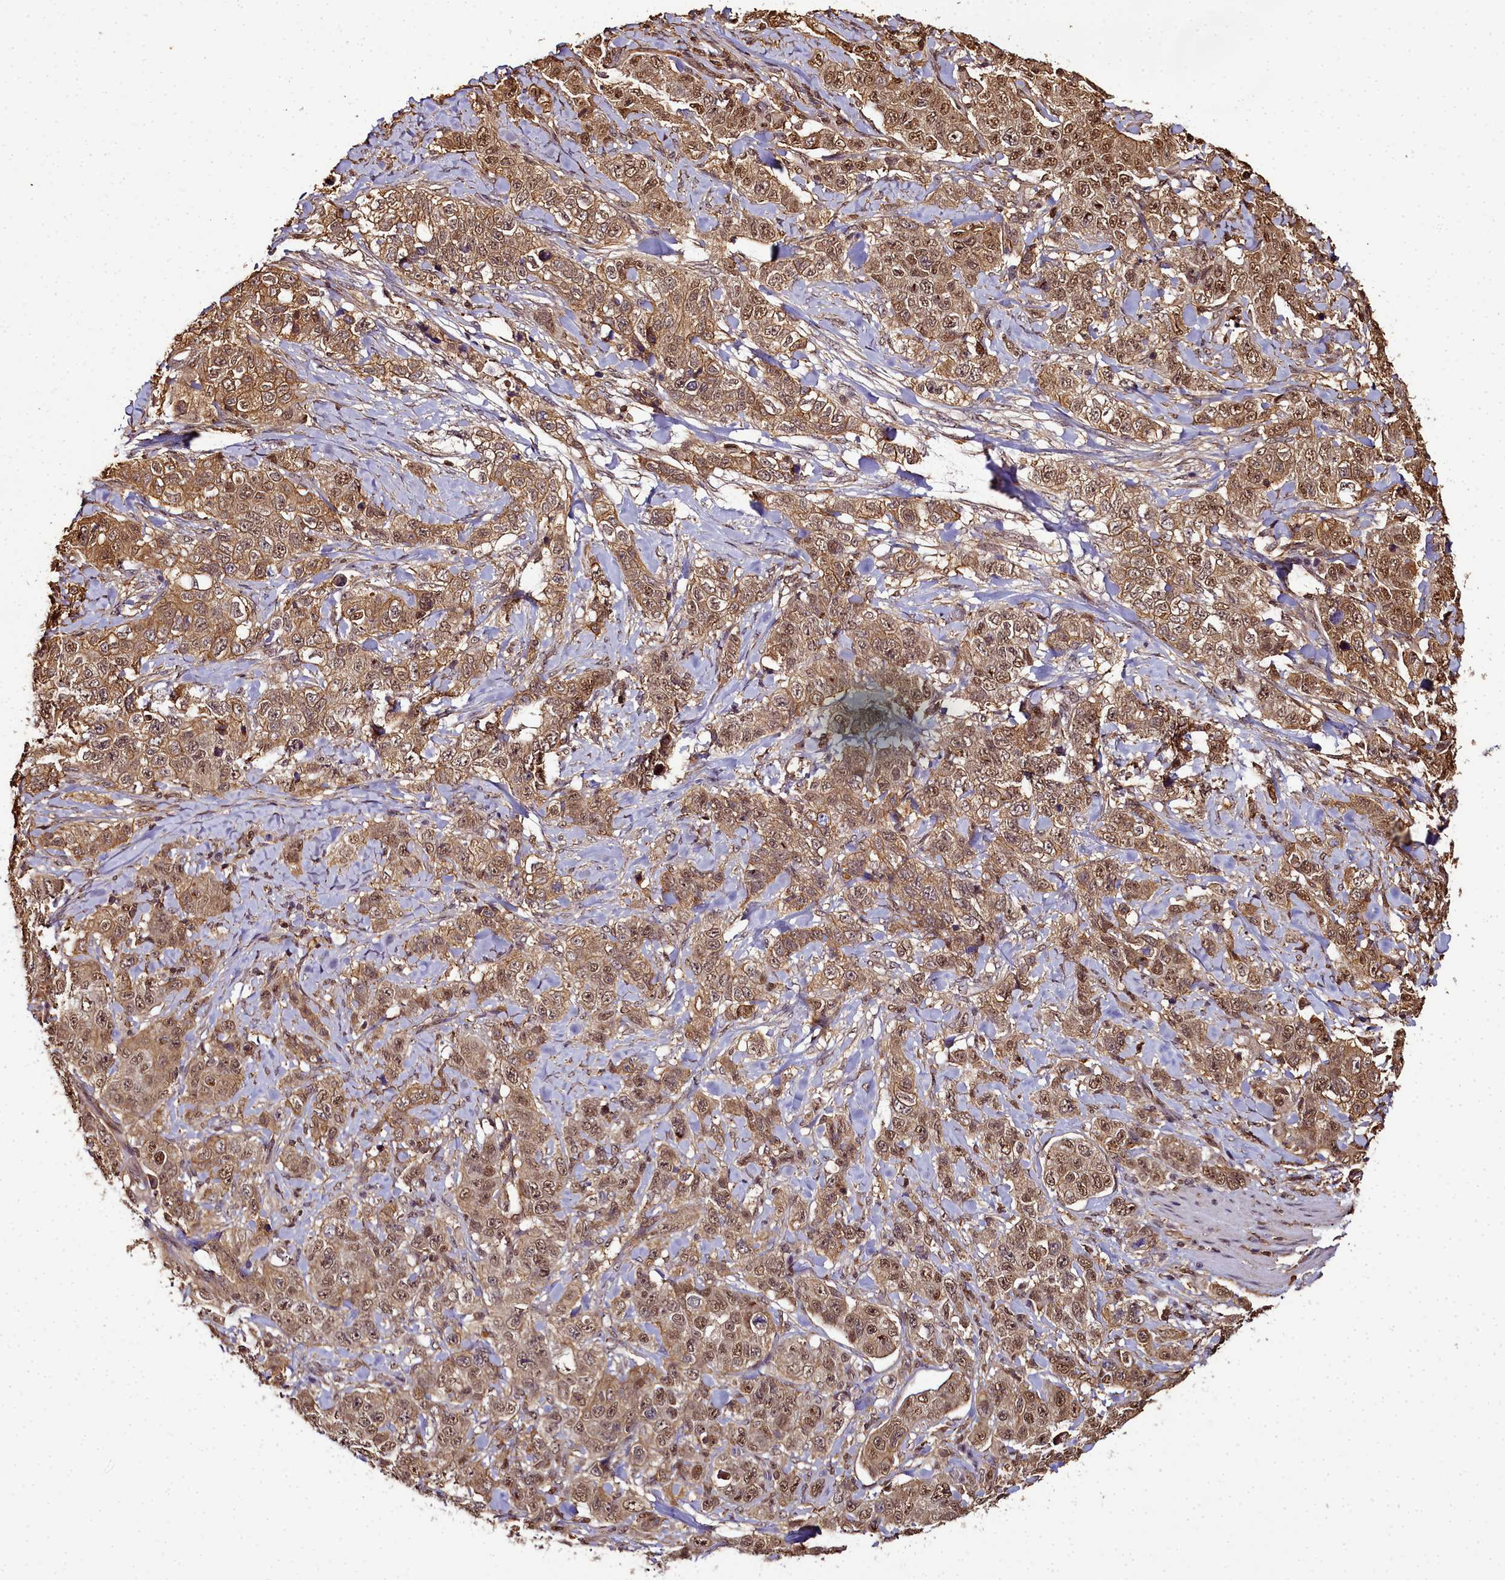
{"staining": {"intensity": "moderate", "quantity": ">75%", "location": "cytoplasmic/membranous,nuclear"}, "tissue": "stomach cancer", "cell_type": "Tumor cells", "image_type": "cancer", "snomed": [{"axis": "morphology", "description": "Adenocarcinoma, NOS"}, {"axis": "topography", "description": "Stomach"}], "caption": "There is medium levels of moderate cytoplasmic/membranous and nuclear positivity in tumor cells of stomach cancer, as demonstrated by immunohistochemical staining (brown color).", "gene": "PPP4C", "patient": {"sex": "male", "age": 48}}